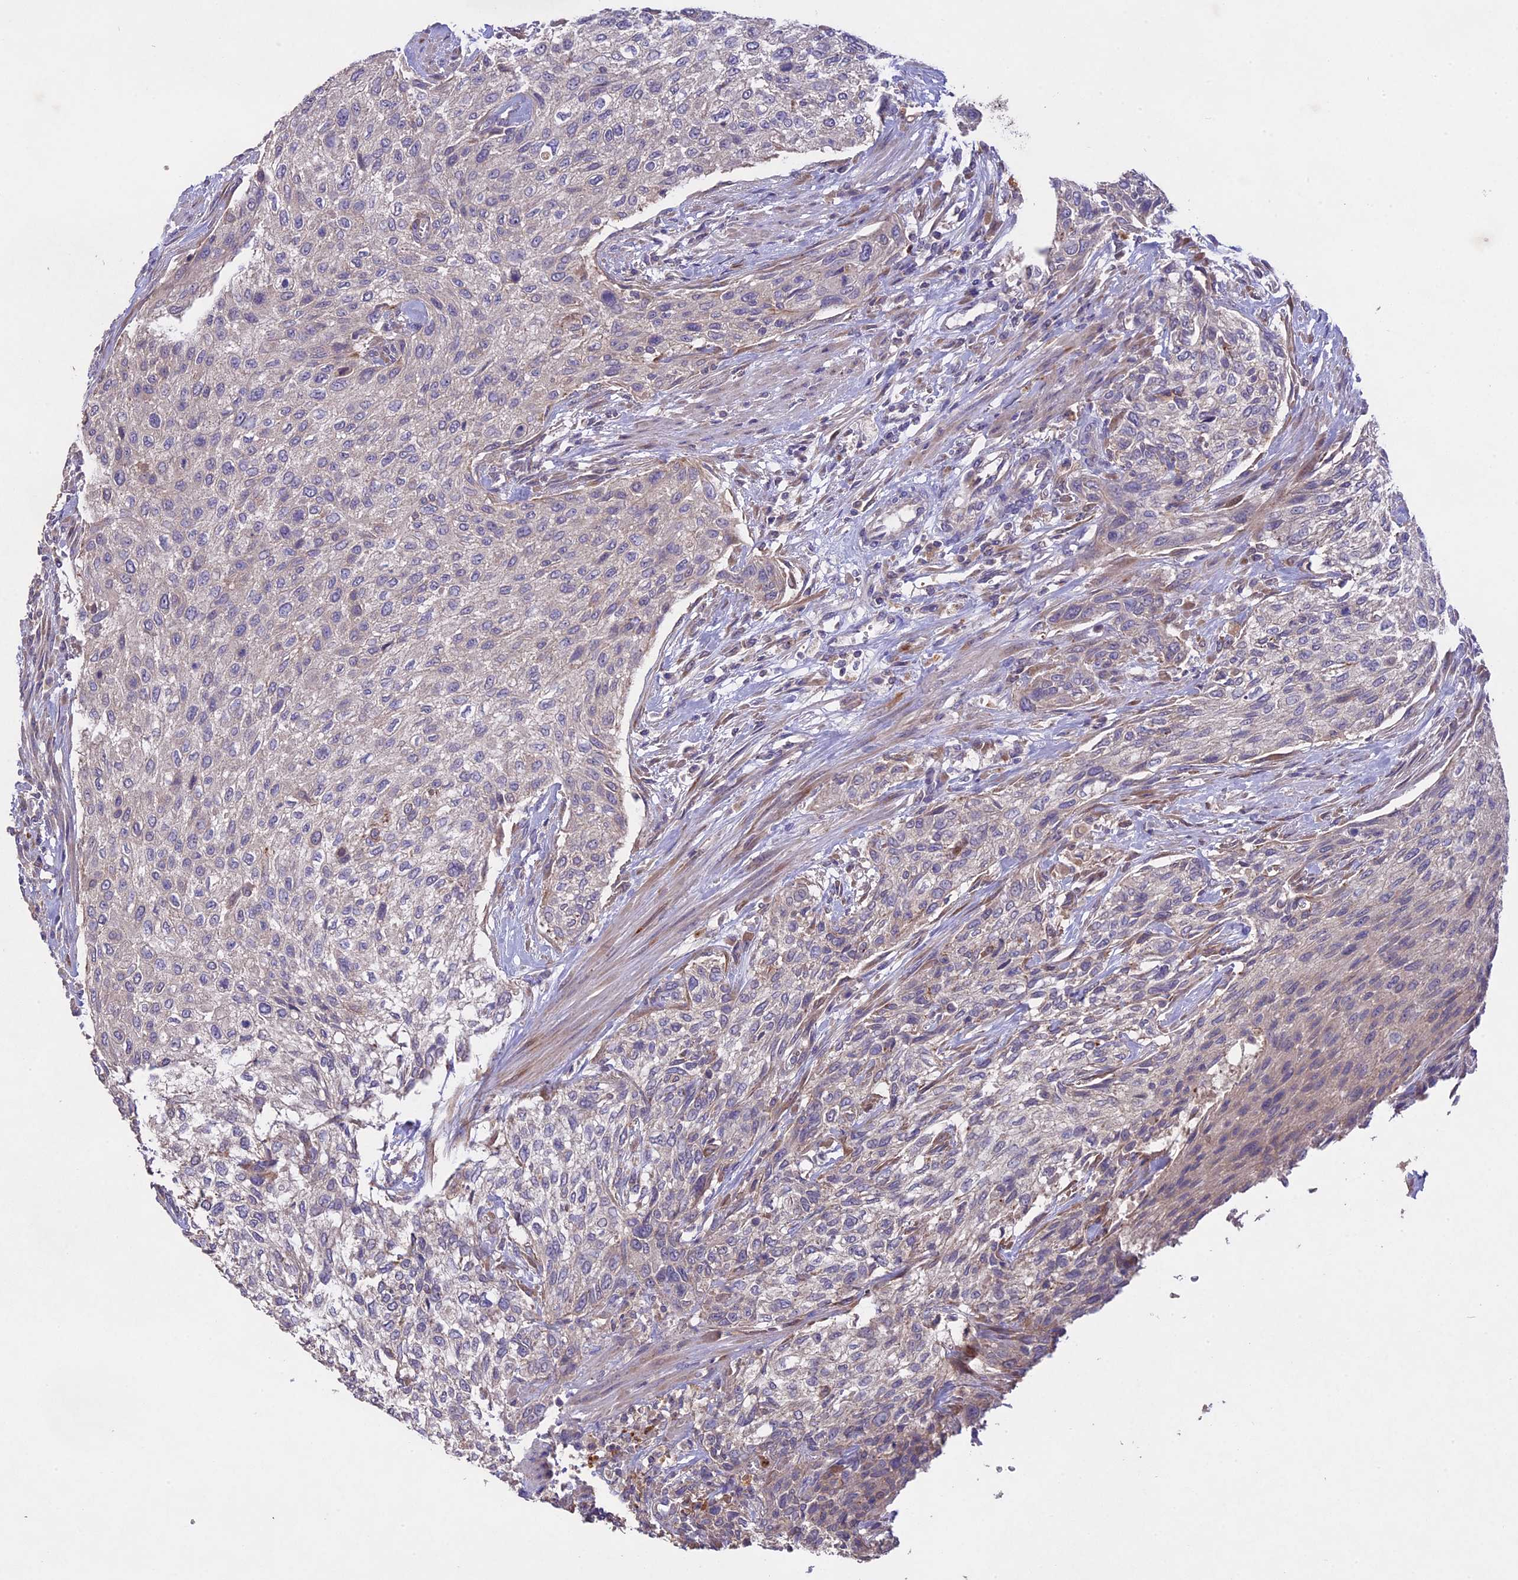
{"staining": {"intensity": "negative", "quantity": "none", "location": "none"}, "tissue": "urothelial cancer", "cell_type": "Tumor cells", "image_type": "cancer", "snomed": [{"axis": "morphology", "description": "Urothelial carcinoma, High grade"}, {"axis": "topography", "description": "Urinary bladder"}], "caption": "The immunohistochemistry (IHC) photomicrograph has no significant positivity in tumor cells of urothelial cancer tissue.", "gene": "SLC26A4", "patient": {"sex": "male", "age": 35}}